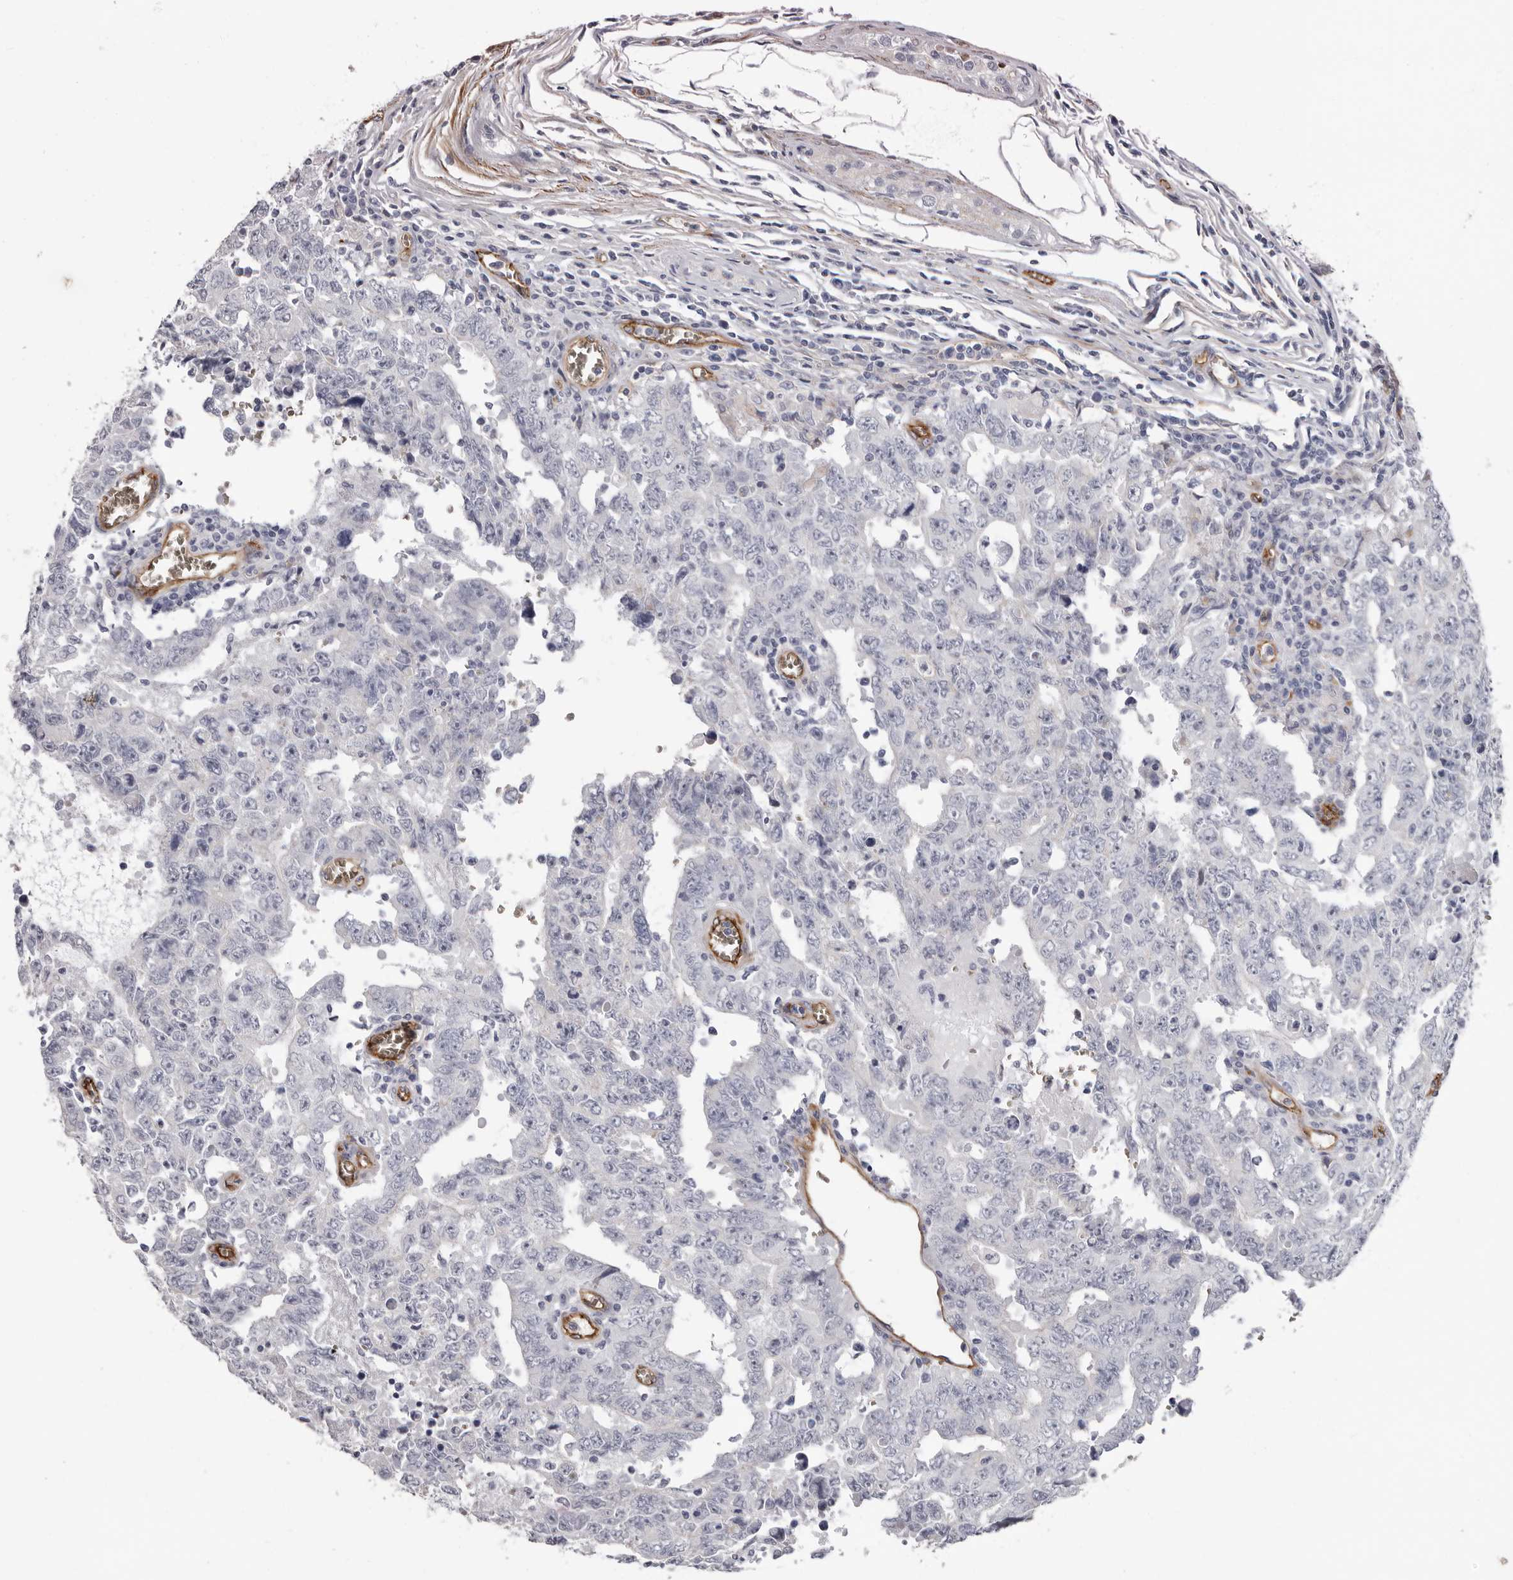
{"staining": {"intensity": "negative", "quantity": "none", "location": "none"}, "tissue": "testis cancer", "cell_type": "Tumor cells", "image_type": "cancer", "snomed": [{"axis": "morphology", "description": "Carcinoma, Embryonal, NOS"}, {"axis": "topography", "description": "Testis"}], "caption": "This is an immunohistochemistry (IHC) photomicrograph of testis cancer. There is no positivity in tumor cells.", "gene": "ADGRL4", "patient": {"sex": "male", "age": 26}}